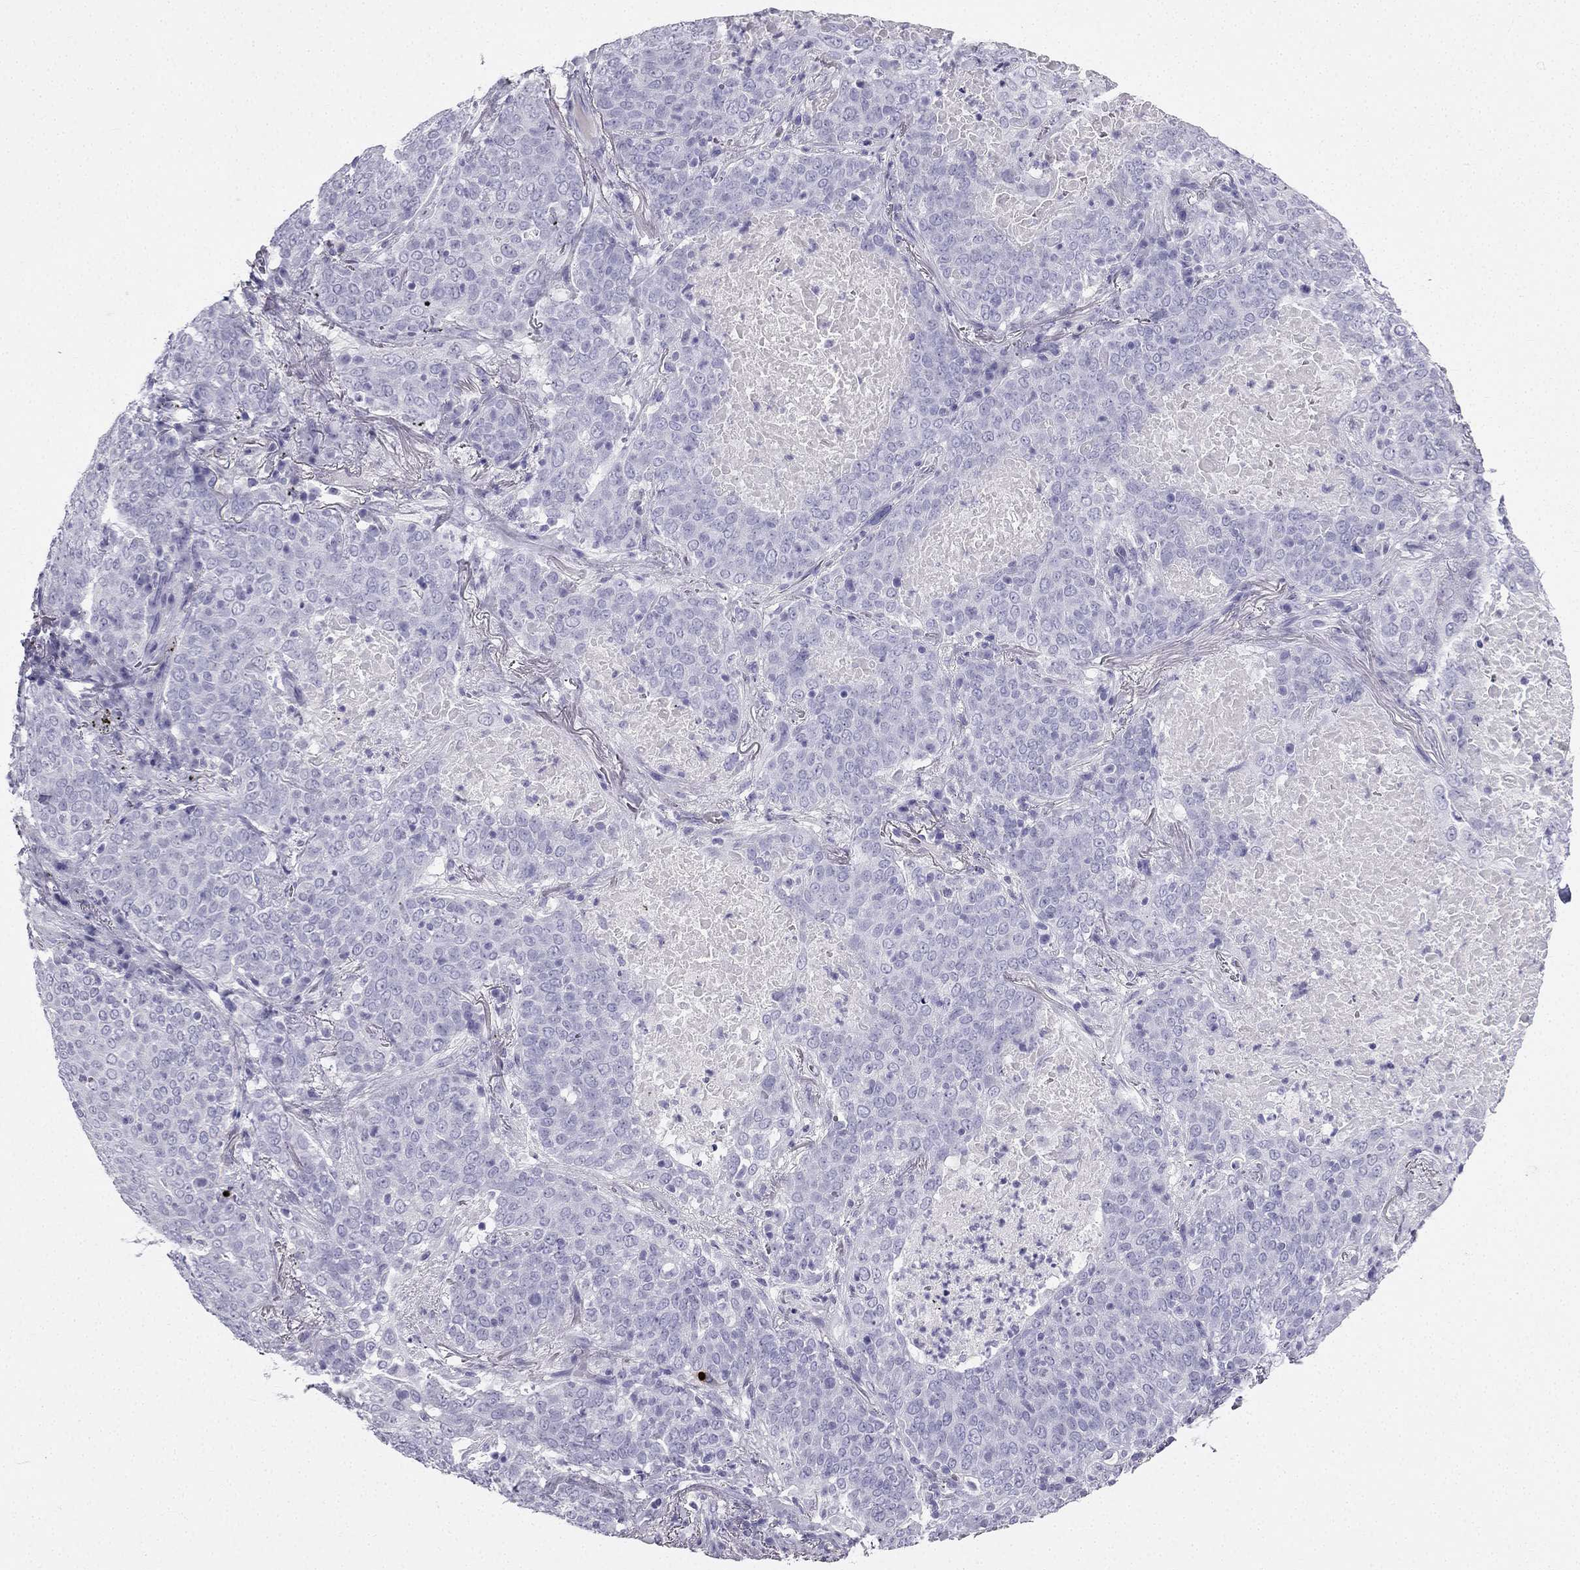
{"staining": {"intensity": "negative", "quantity": "none", "location": "none"}, "tissue": "lung cancer", "cell_type": "Tumor cells", "image_type": "cancer", "snomed": [{"axis": "morphology", "description": "Squamous cell carcinoma, NOS"}, {"axis": "topography", "description": "Lung"}], "caption": "There is no significant expression in tumor cells of squamous cell carcinoma (lung).", "gene": "TFF3", "patient": {"sex": "male", "age": 82}}